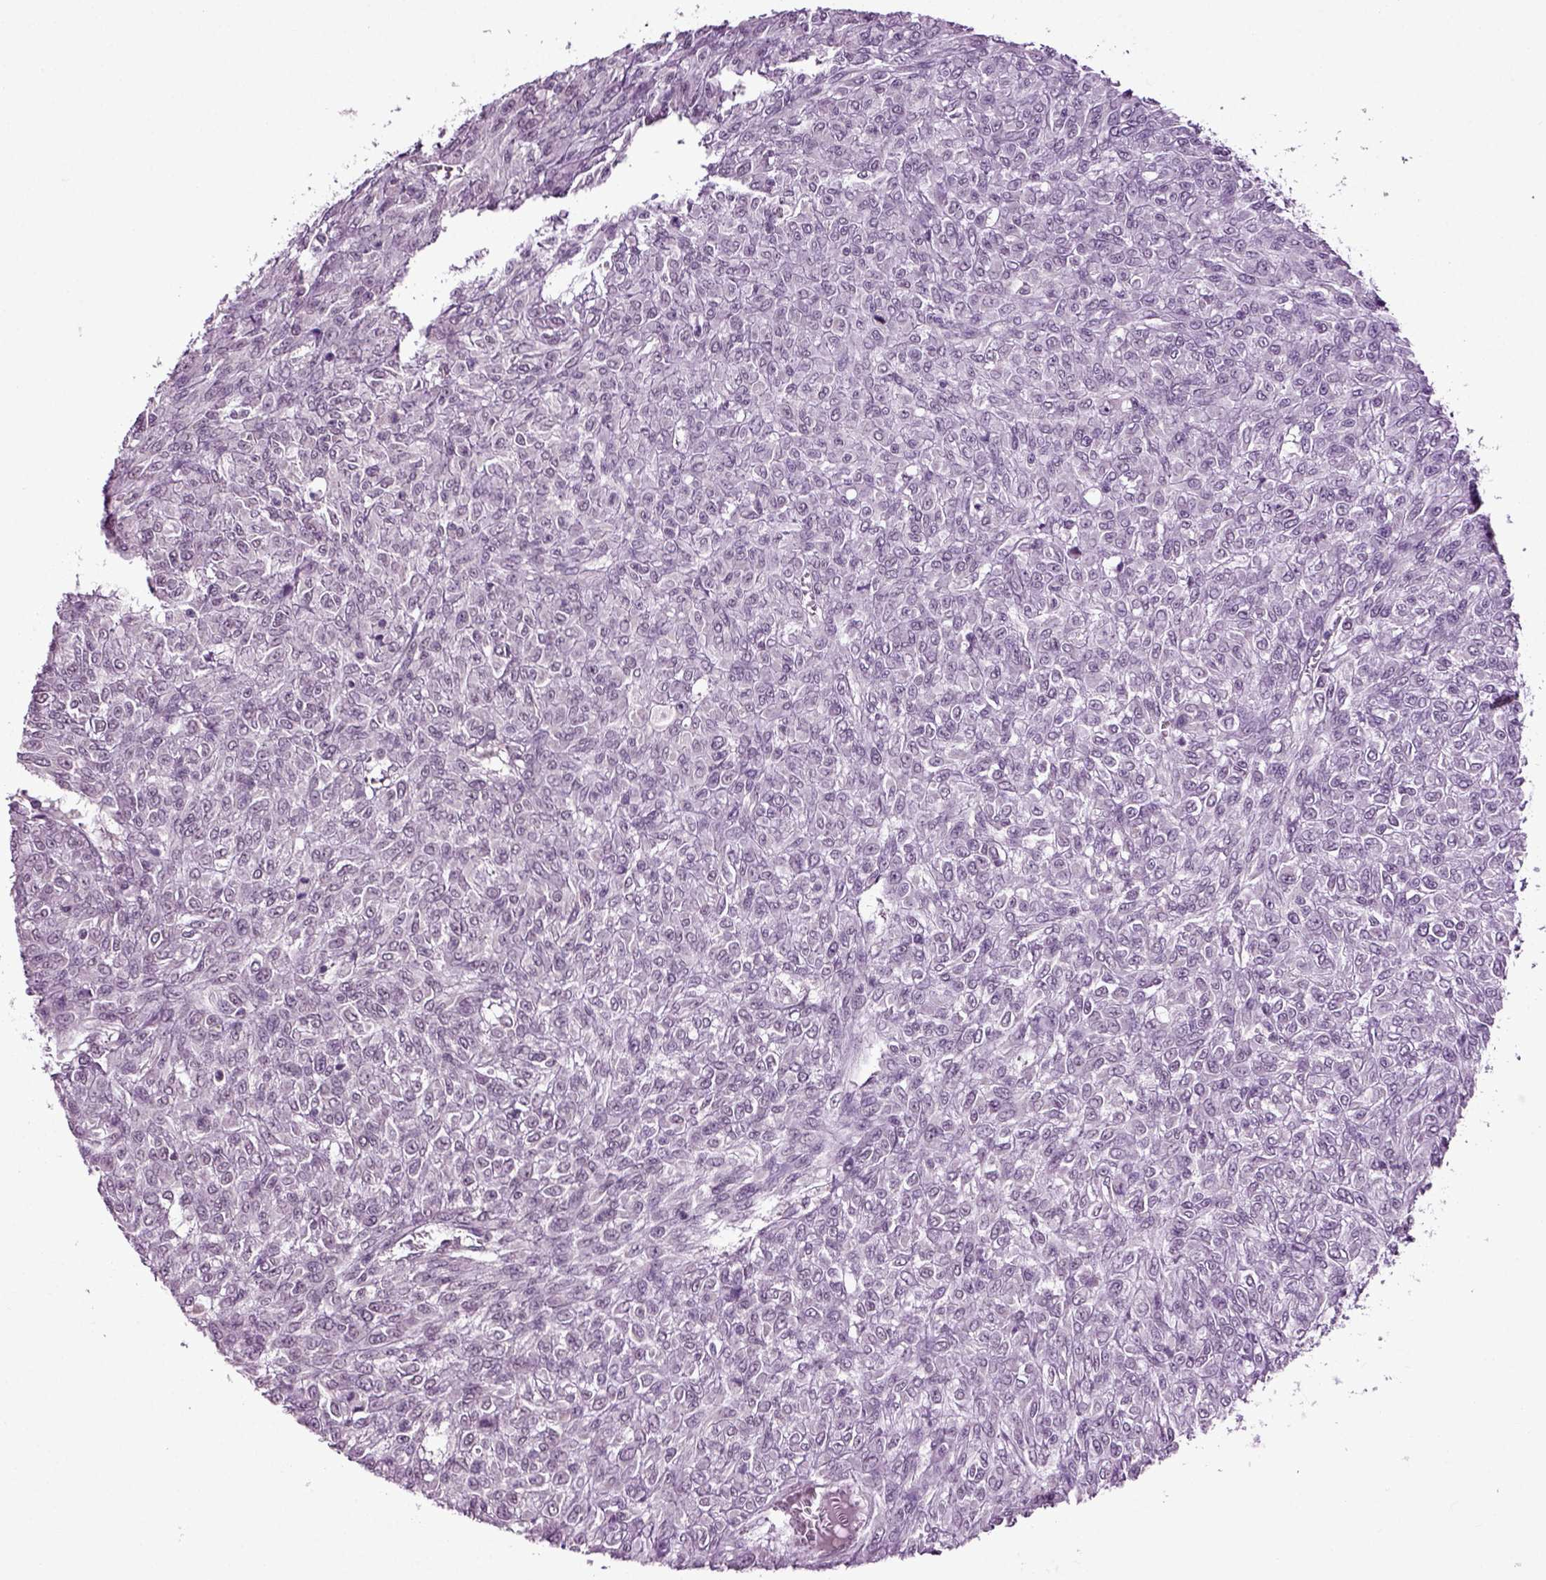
{"staining": {"intensity": "negative", "quantity": "none", "location": "none"}, "tissue": "renal cancer", "cell_type": "Tumor cells", "image_type": "cancer", "snomed": [{"axis": "morphology", "description": "Adenocarcinoma, NOS"}, {"axis": "topography", "description": "Kidney"}], "caption": "This is a image of immunohistochemistry staining of renal cancer, which shows no staining in tumor cells.", "gene": "SPATA17", "patient": {"sex": "male", "age": 58}}